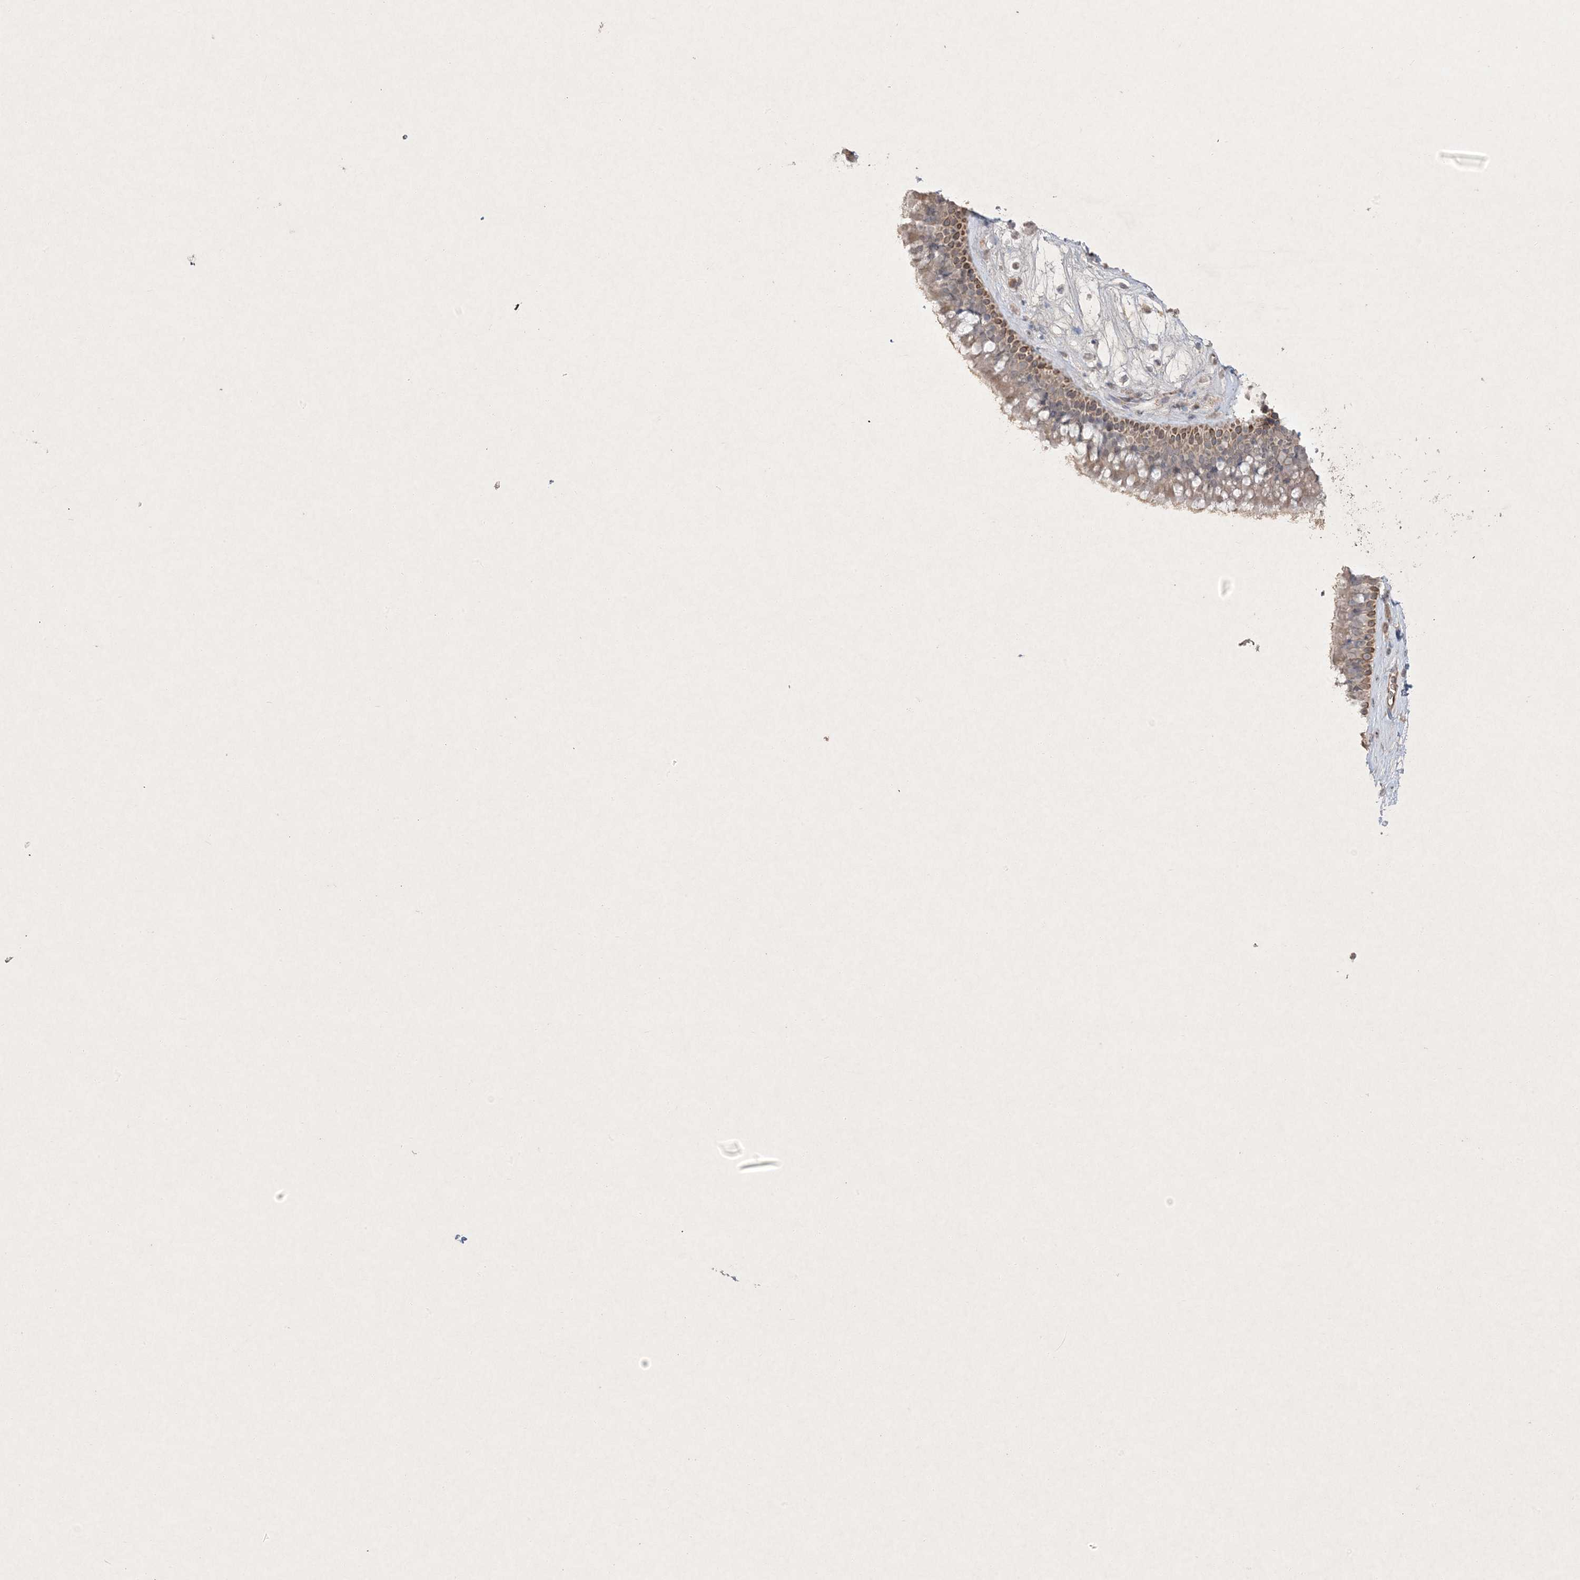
{"staining": {"intensity": "moderate", "quantity": "<25%", "location": "cytoplasmic/membranous"}, "tissue": "nasopharynx", "cell_type": "Respiratory epithelial cells", "image_type": "normal", "snomed": [{"axis": "morphology", "description": "Normal tissue, NOS"}, {"axis": "topography", "description": "Nasopharynx"}], "caption": "IHC (DAB (3,3'-diaminobenzidine)) staining of normal nasopharynx displays moderate cytoplasmic/membranous protein positivity in approximately <25% of respiratory epithelial cells. (IHC, brightfield microscopy, high magnification).", "gene": "PRSS36", "patient": {"sex": "male", "age": 64}}